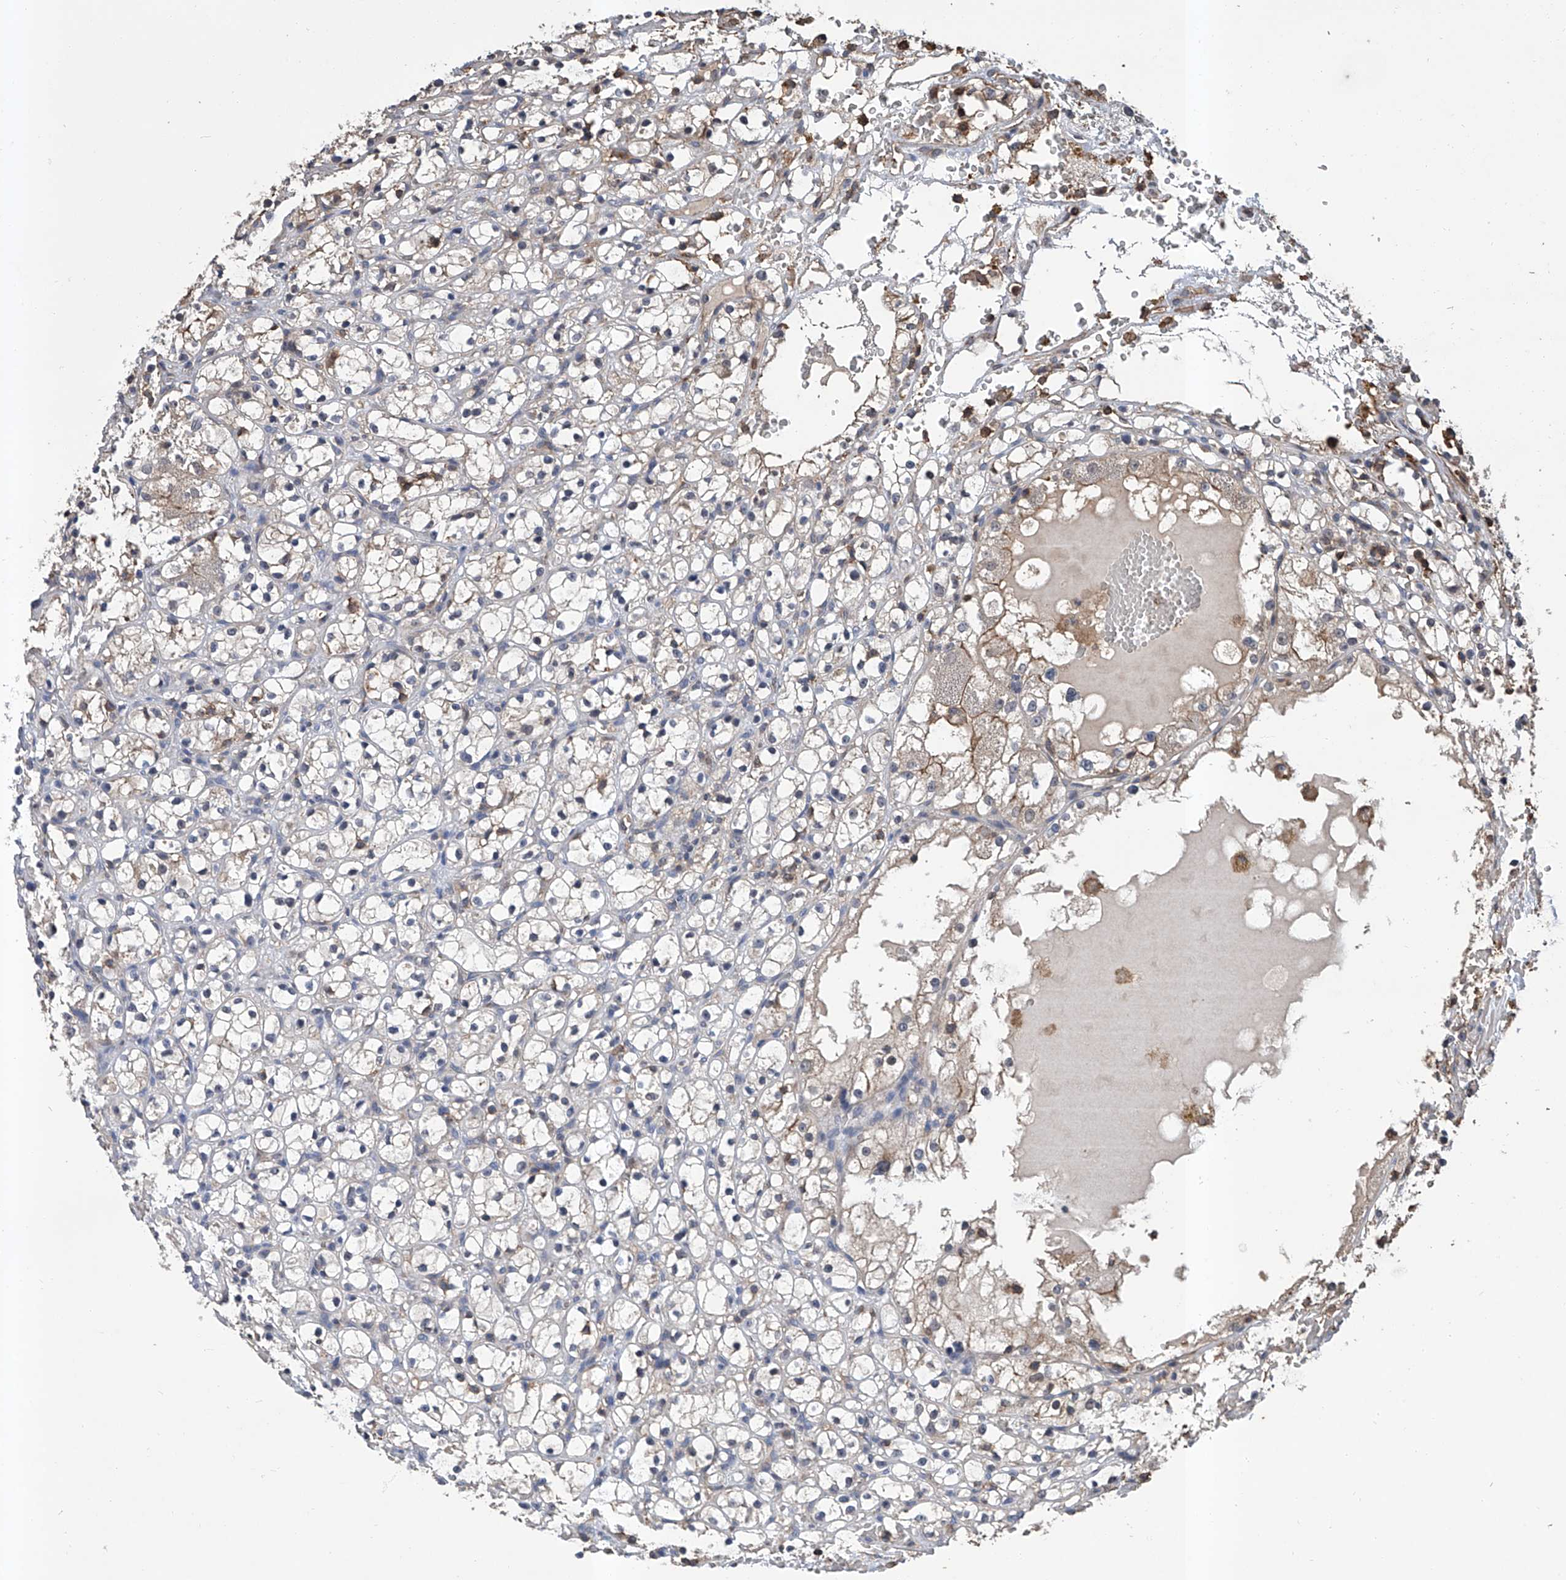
{"staining": {"intensity": "negative", "quantity": "none", "location": "none"}, "tissue": "renal cancer", "cell_type": "Tumor cells", "image_type": "cancer", "snomed": [{"axis": "morphology", "description": "Adenocarcinoma, NOS"}, {"axis": "topography", "description": "Kidney"}], "caption": "Adenocarcinoma (renal) was stained to show a protein in brown. There is no significant positivity in tumor cells. The staining is performed using DAB brown chromogen with nuclei counter-stained in using hematoxylin.", "gene": "GPT", "patient": {"sex": "male", "age": 61}}